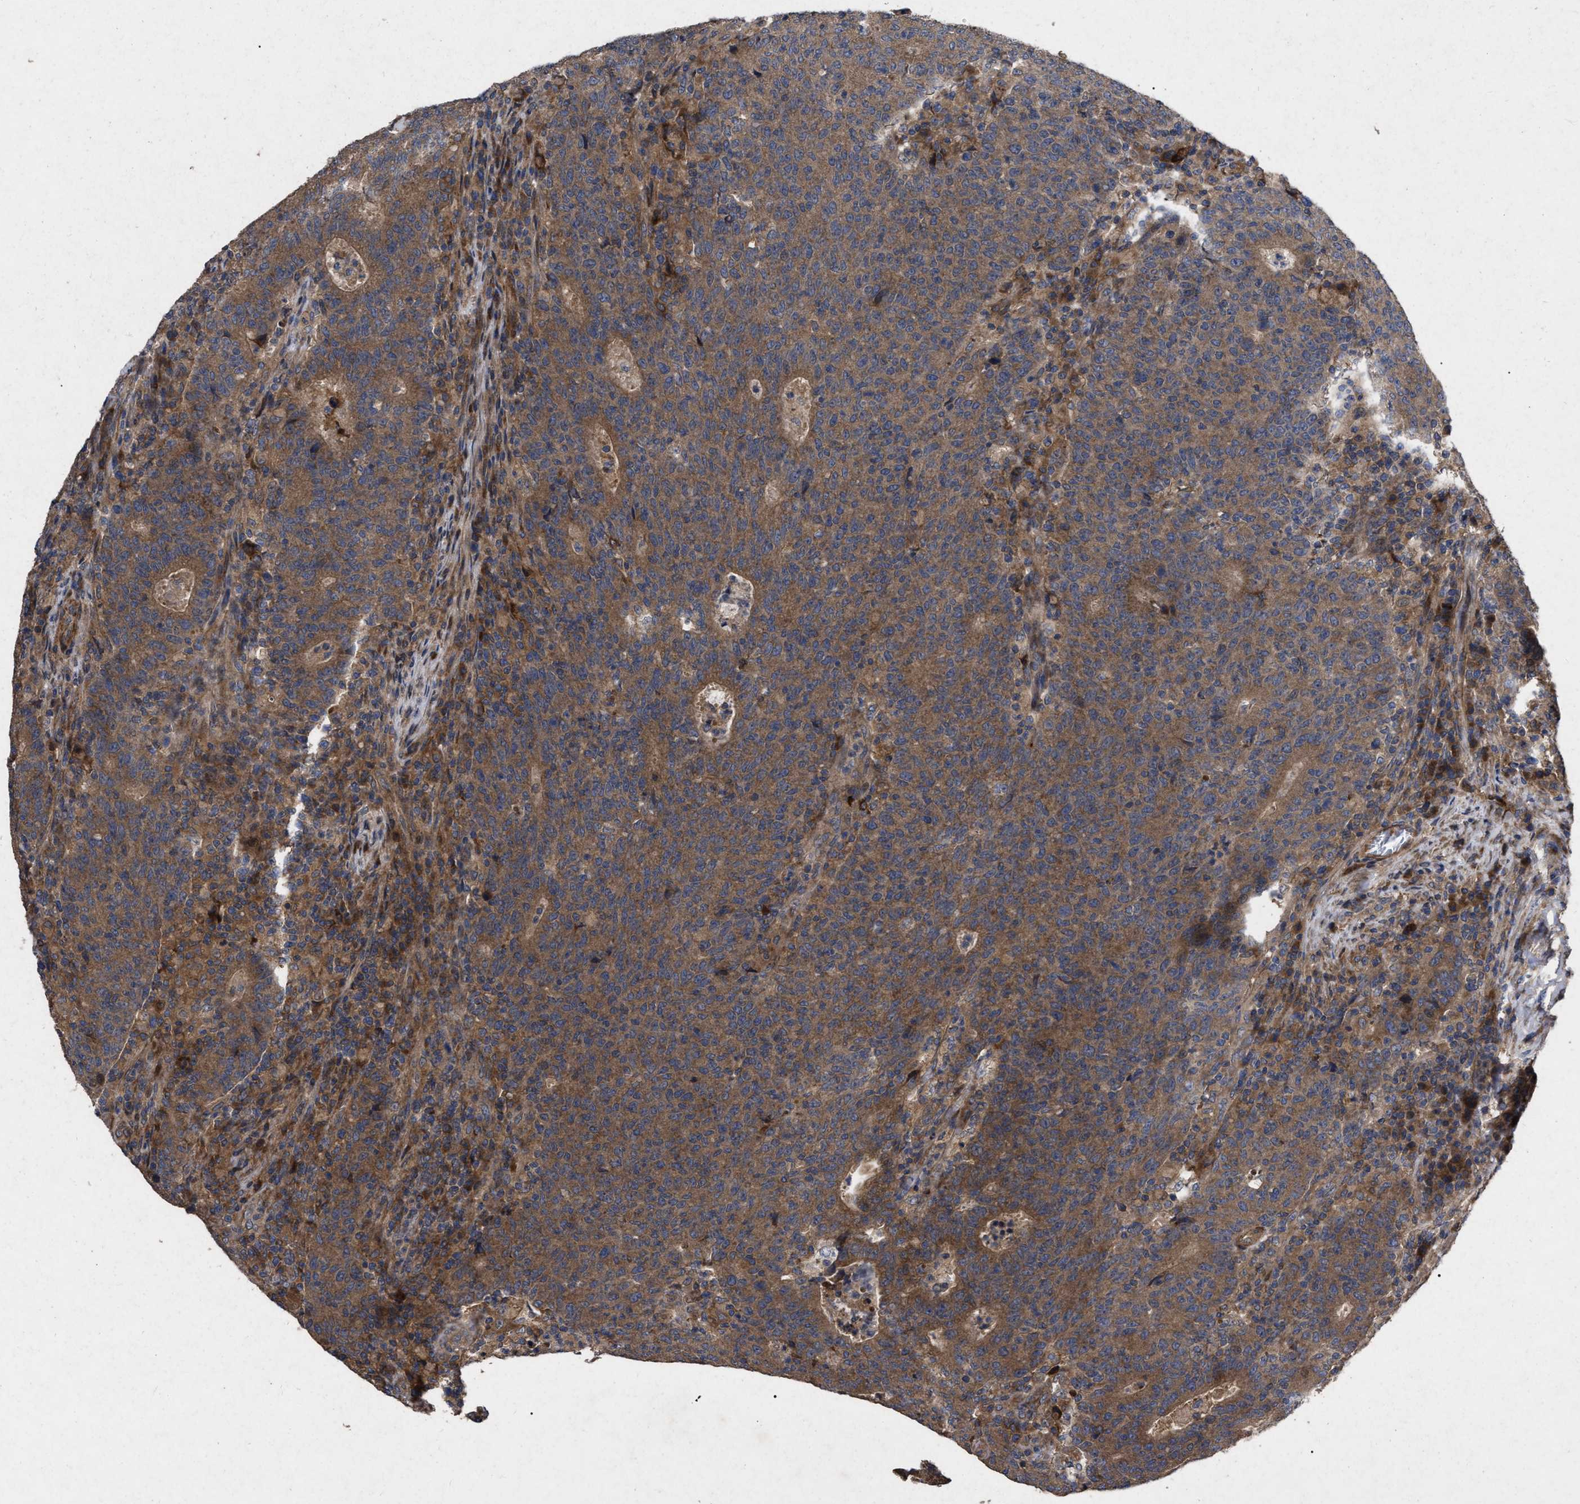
{"staining": {"intensity": "moderate", "quantity": ">75%", "location": "cytoplasmic/membranous"}, "tissue": "colorectal cancer", "cell_type": "Tumor cells", "image_type": "cancer", "snomed": [{"axis": "morphology", "description": "Adenocarcinoma, NOS"}, {"axis": "topography", "description": "Colon"}], "caption": "A histopathology image of human colorectal cancer (adenocarcinoma) stained for a protein displays moderate cytoplasmic/membranous brown staining in tumor cells.", "gene": "CDKN2C", "patient": {"sex": "female", "age": 75}}